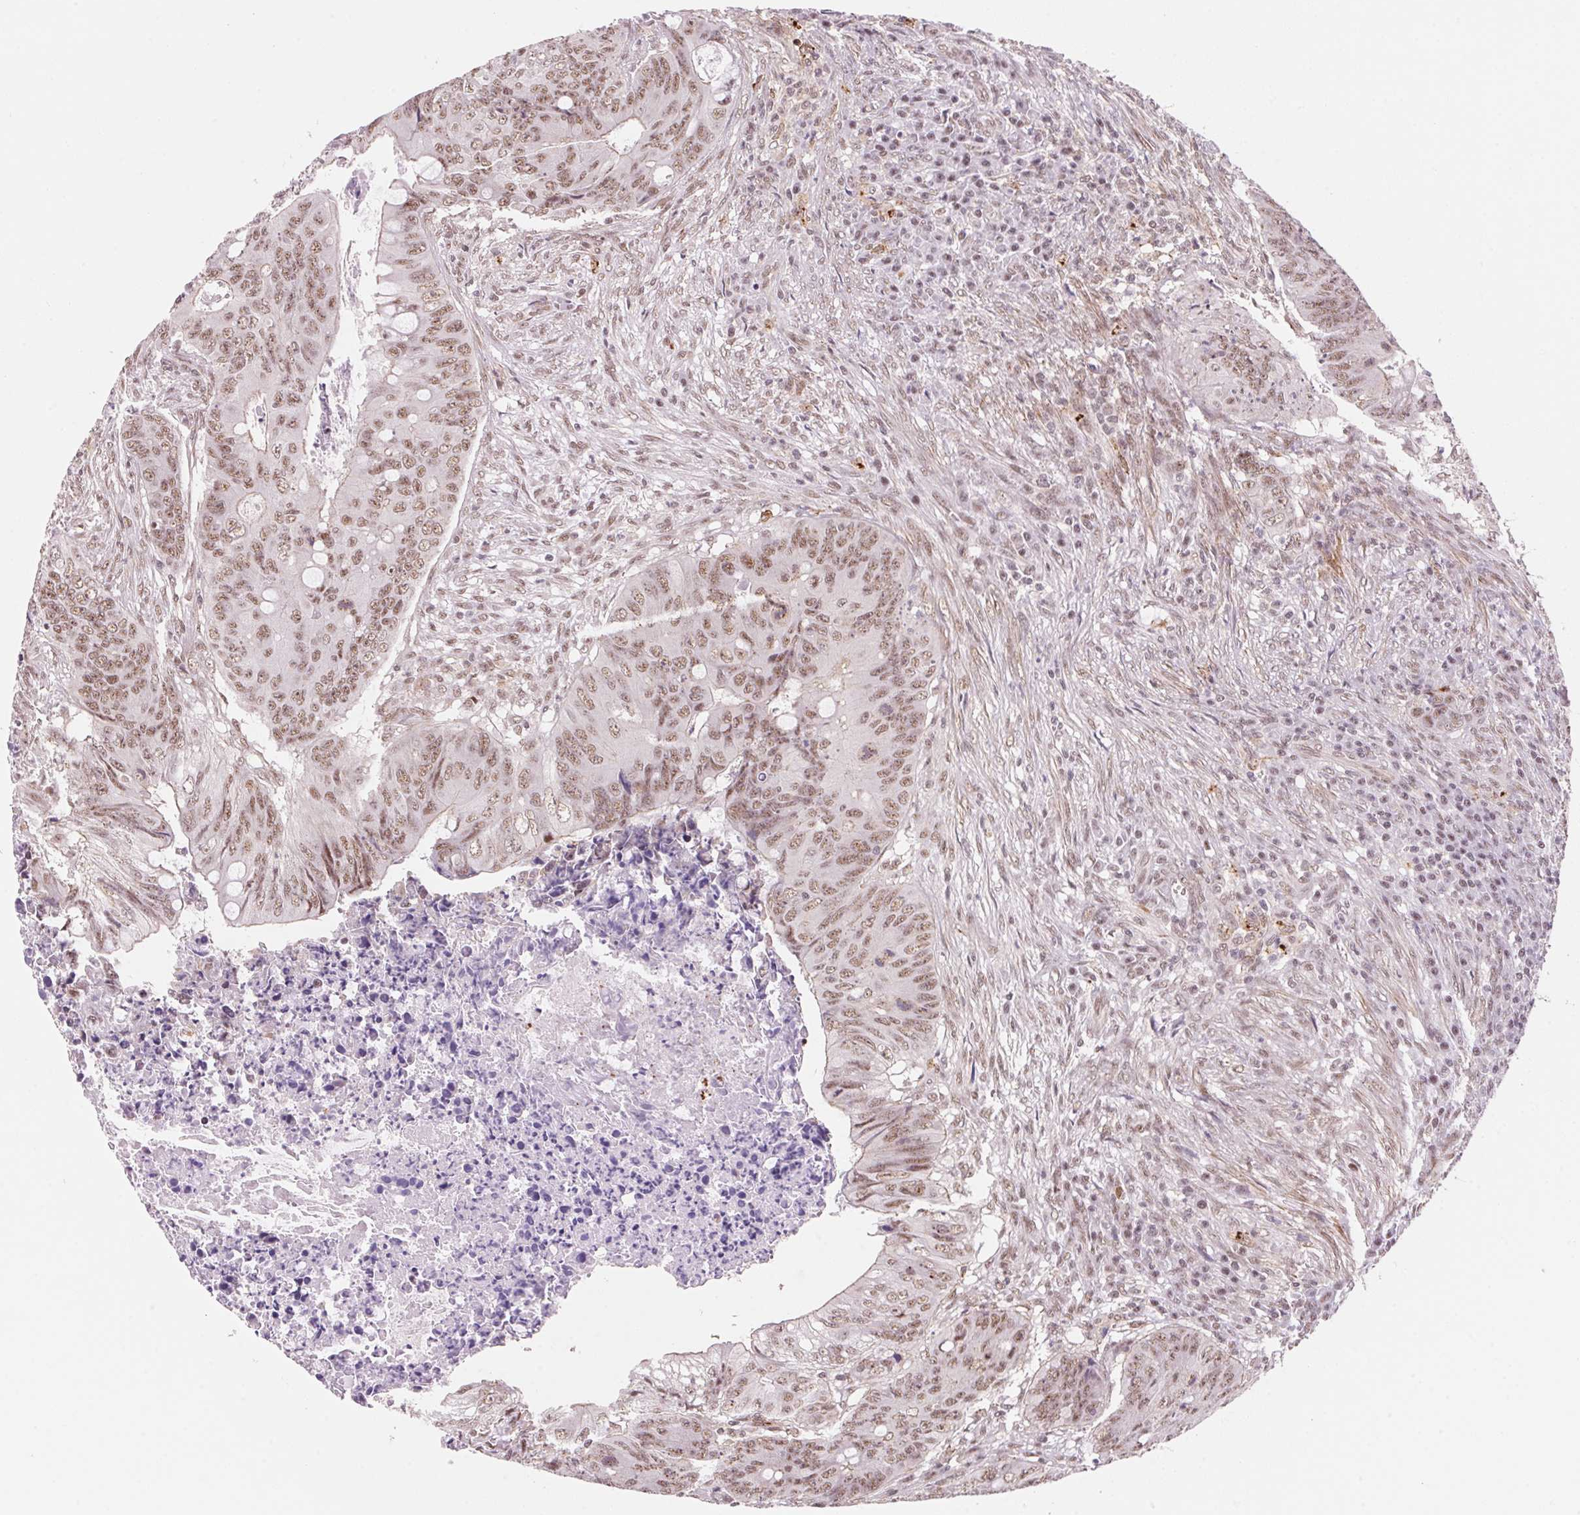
{"staining": {"intensity": "moderate", "quantity": ">75%", "location": "nuclear"}, "tissue": "colorectal cancer", "cell_type": "Tumor cells", "image_type": "cancer", "snomed": [{"axis": "morphology", "description": "Adenocarcinoma, NOS"}, {"axis": "topography", "description": "Colon"}], "caption": "IHC micrograph of human colorectal adenocarcinoma stained for a protein (brown), which demonstrates medium levels of moderate nuclear staining in about >75% of tumor cells.", "gene": "HNRNPDL", "patient": {"sex": "female", "age": 74}}